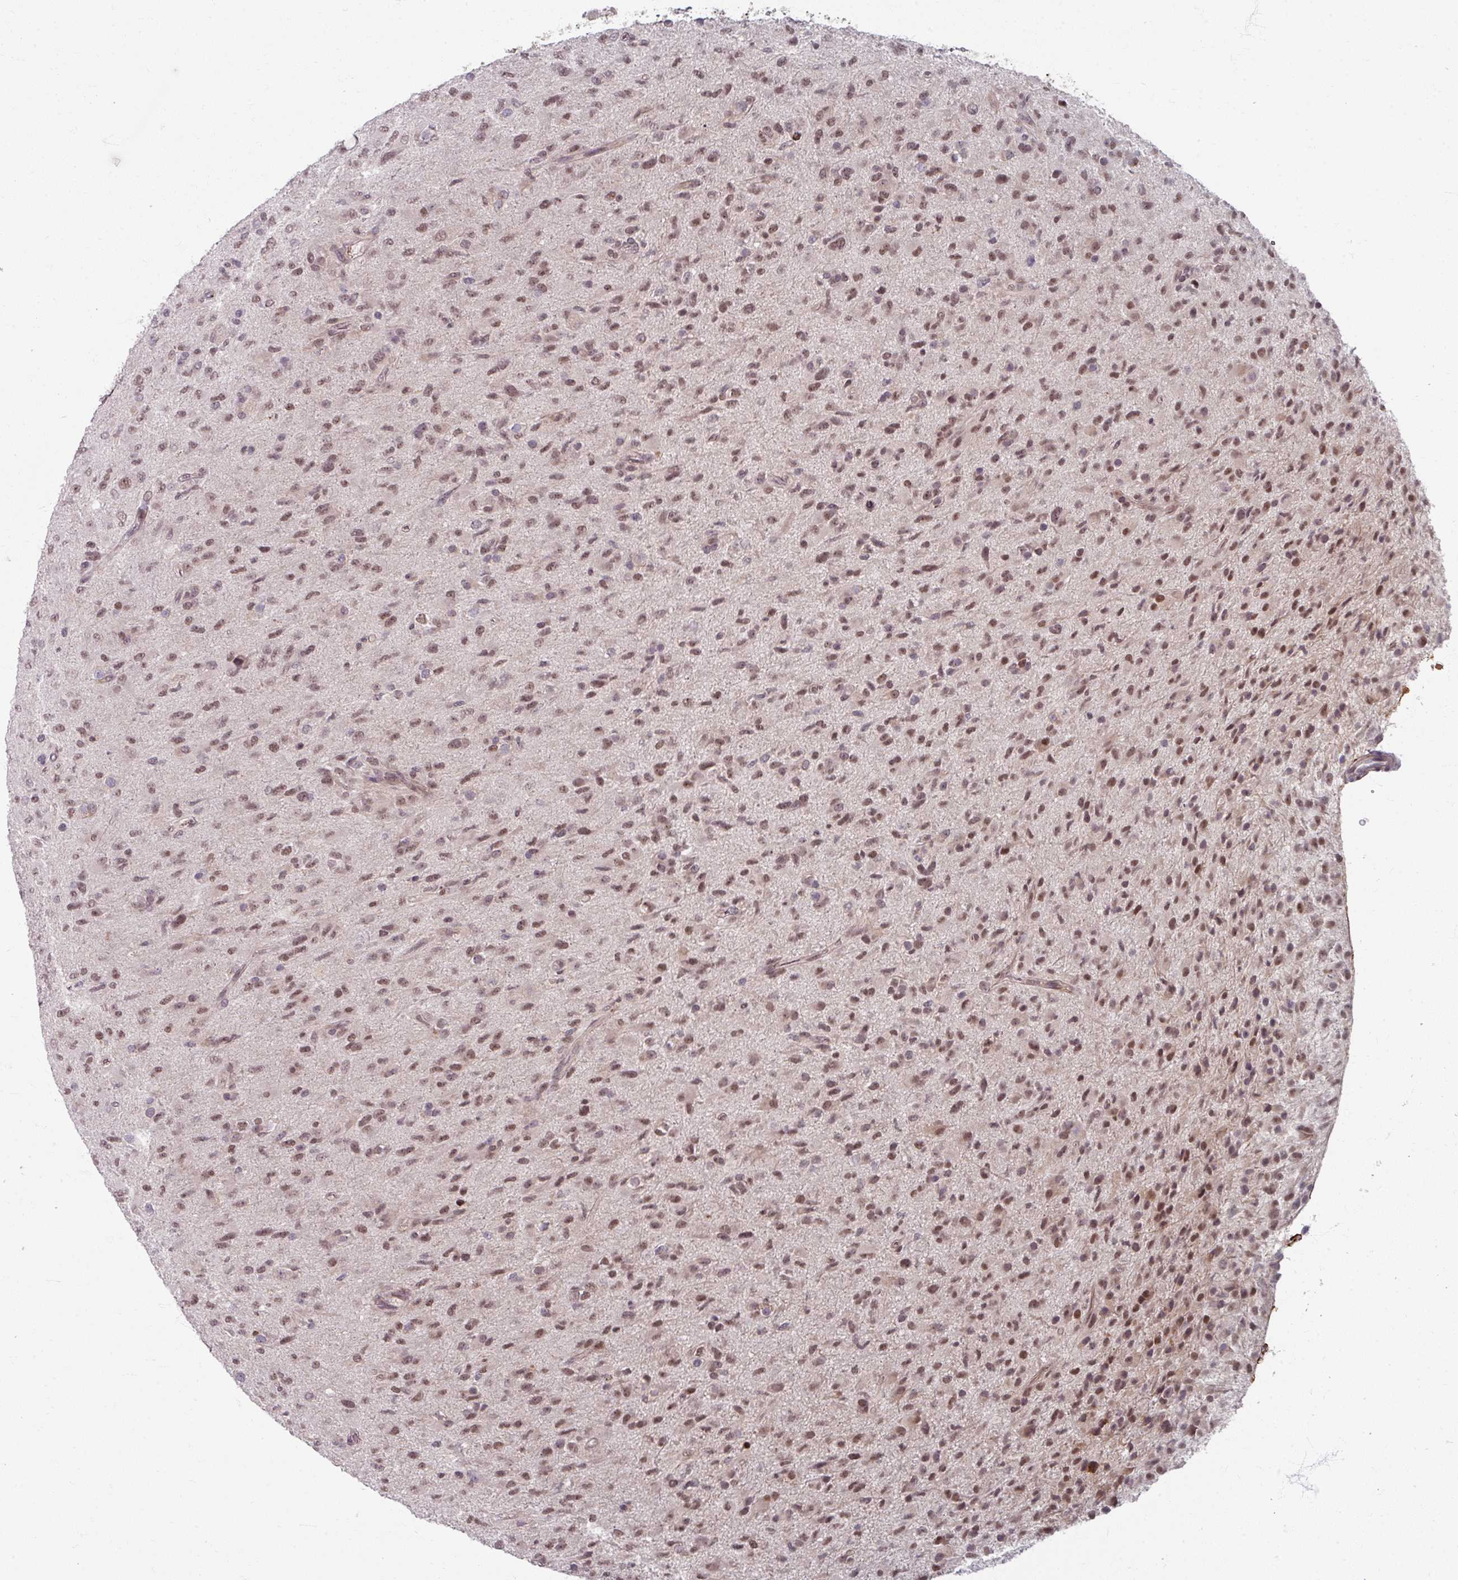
{"staining": {"intensity": "moderate", "quantity": ">75%", "location": "nuclear"}, "tissue": "glioma", "cell_type": "Tumor cells", "image_type": "cancer", "snomed": [{"axis": "morphology", "description": "Glioma, malignant, Low grade"}, {"axis": "topography", "description": "Brain"}], "caption": "Immunohistochemical staining of malignant low-grade glioma exhibits moderate nuclear protein positivity in about >75% of tumor cells.", "gene": "KLC3", "patient": {"sex": "male", "age": 65}}